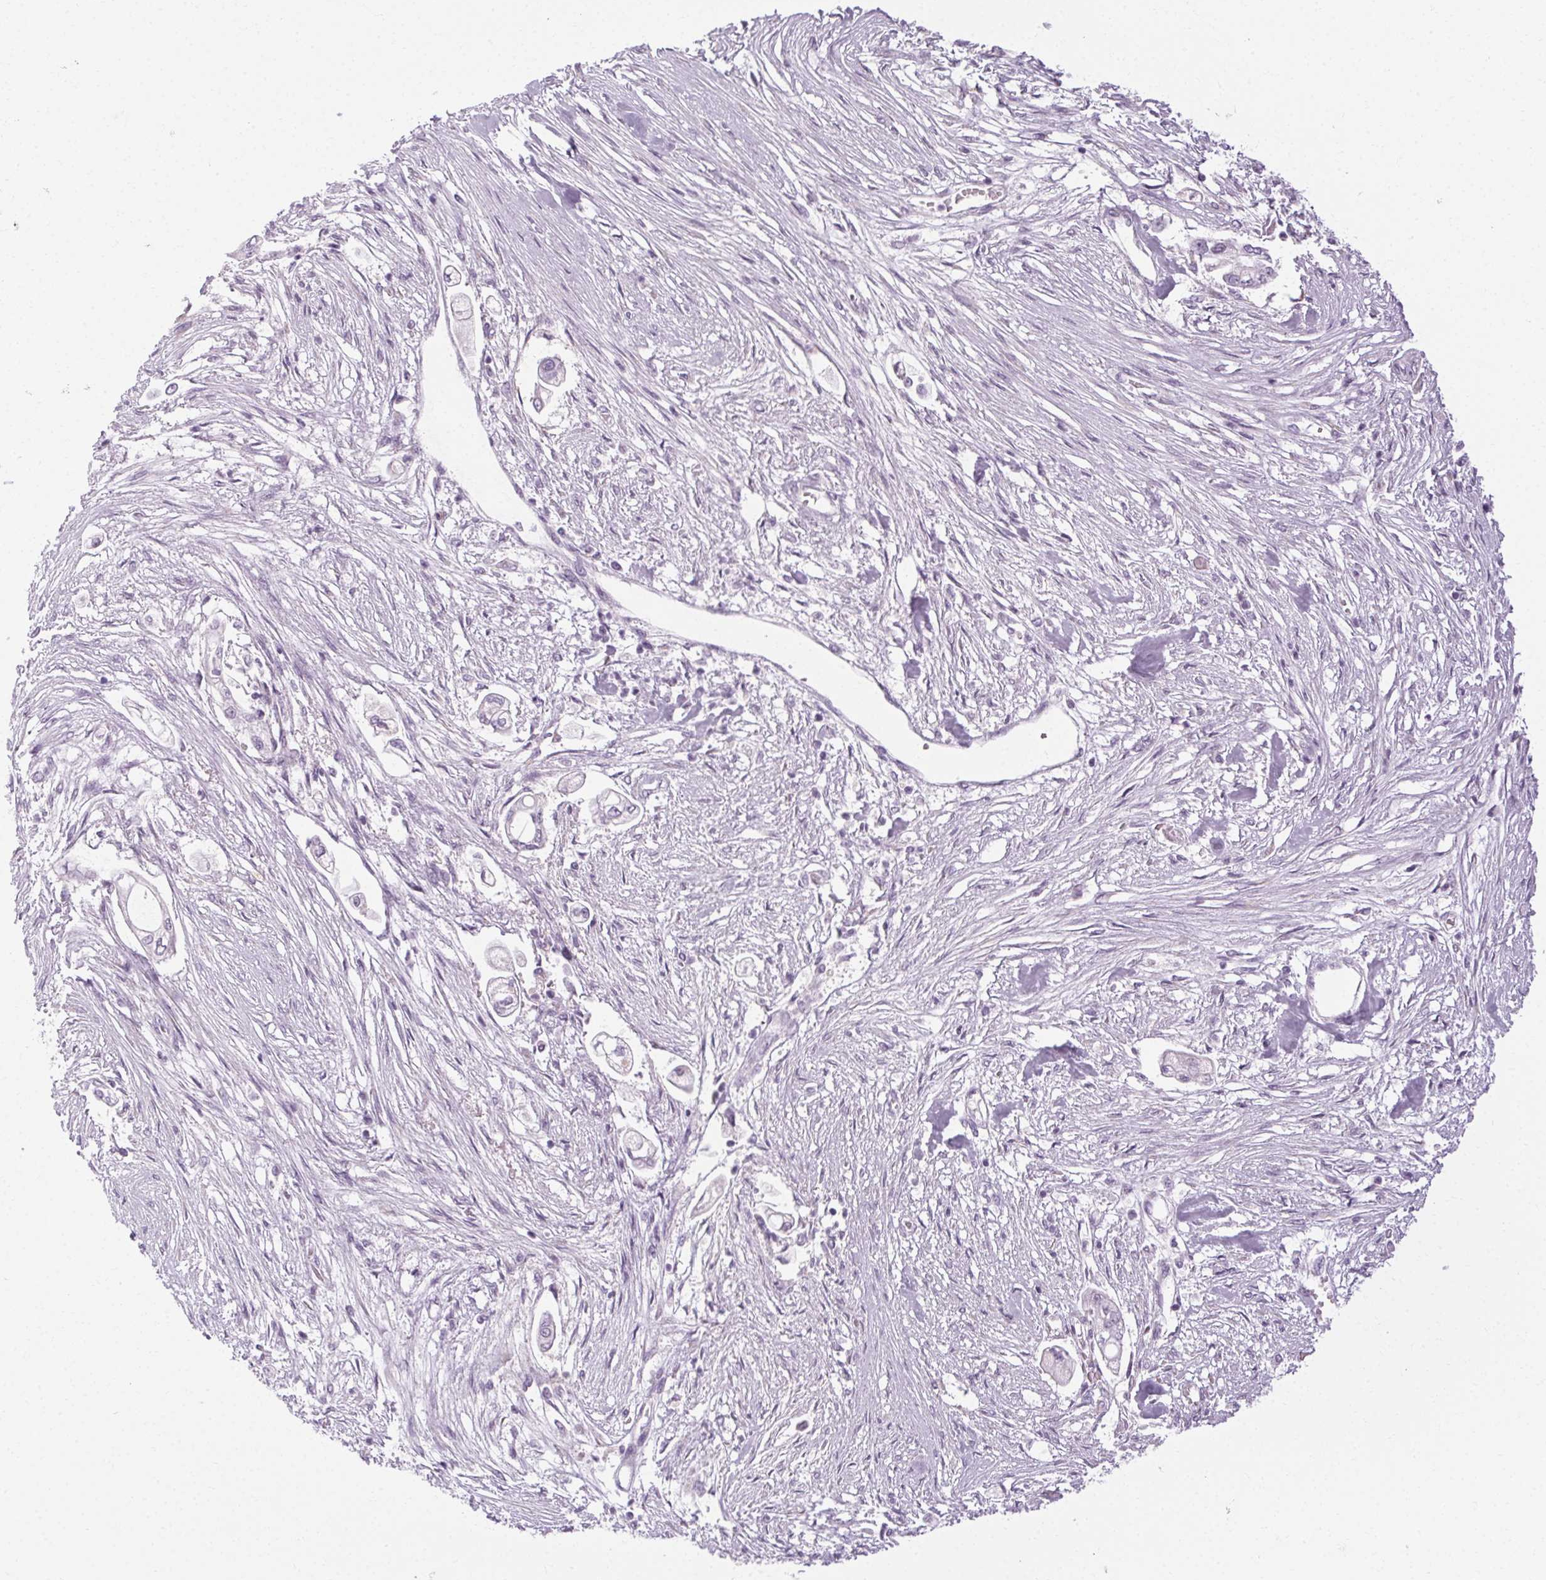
{"staining": {"intensity": "negative", "quantity": "none", "location": "none"}, "tissue": "pancreatic cancer", "cell_type": "Tumor cells", "image_type": "cancer", "snomed": [{"axis": "morphology", "description": "Adenocarcinoma, NOS"}, {"axis": "topography", "description": "Pancreas"}], "caption": "Immunohistochemistry of human pancreatic adenocarcinoma shows no staining in tumor cells. (IHC, brightfield microscopy, high magnification).", "gene": "POMC", "patient": {"sex": "female", "age": 69}}